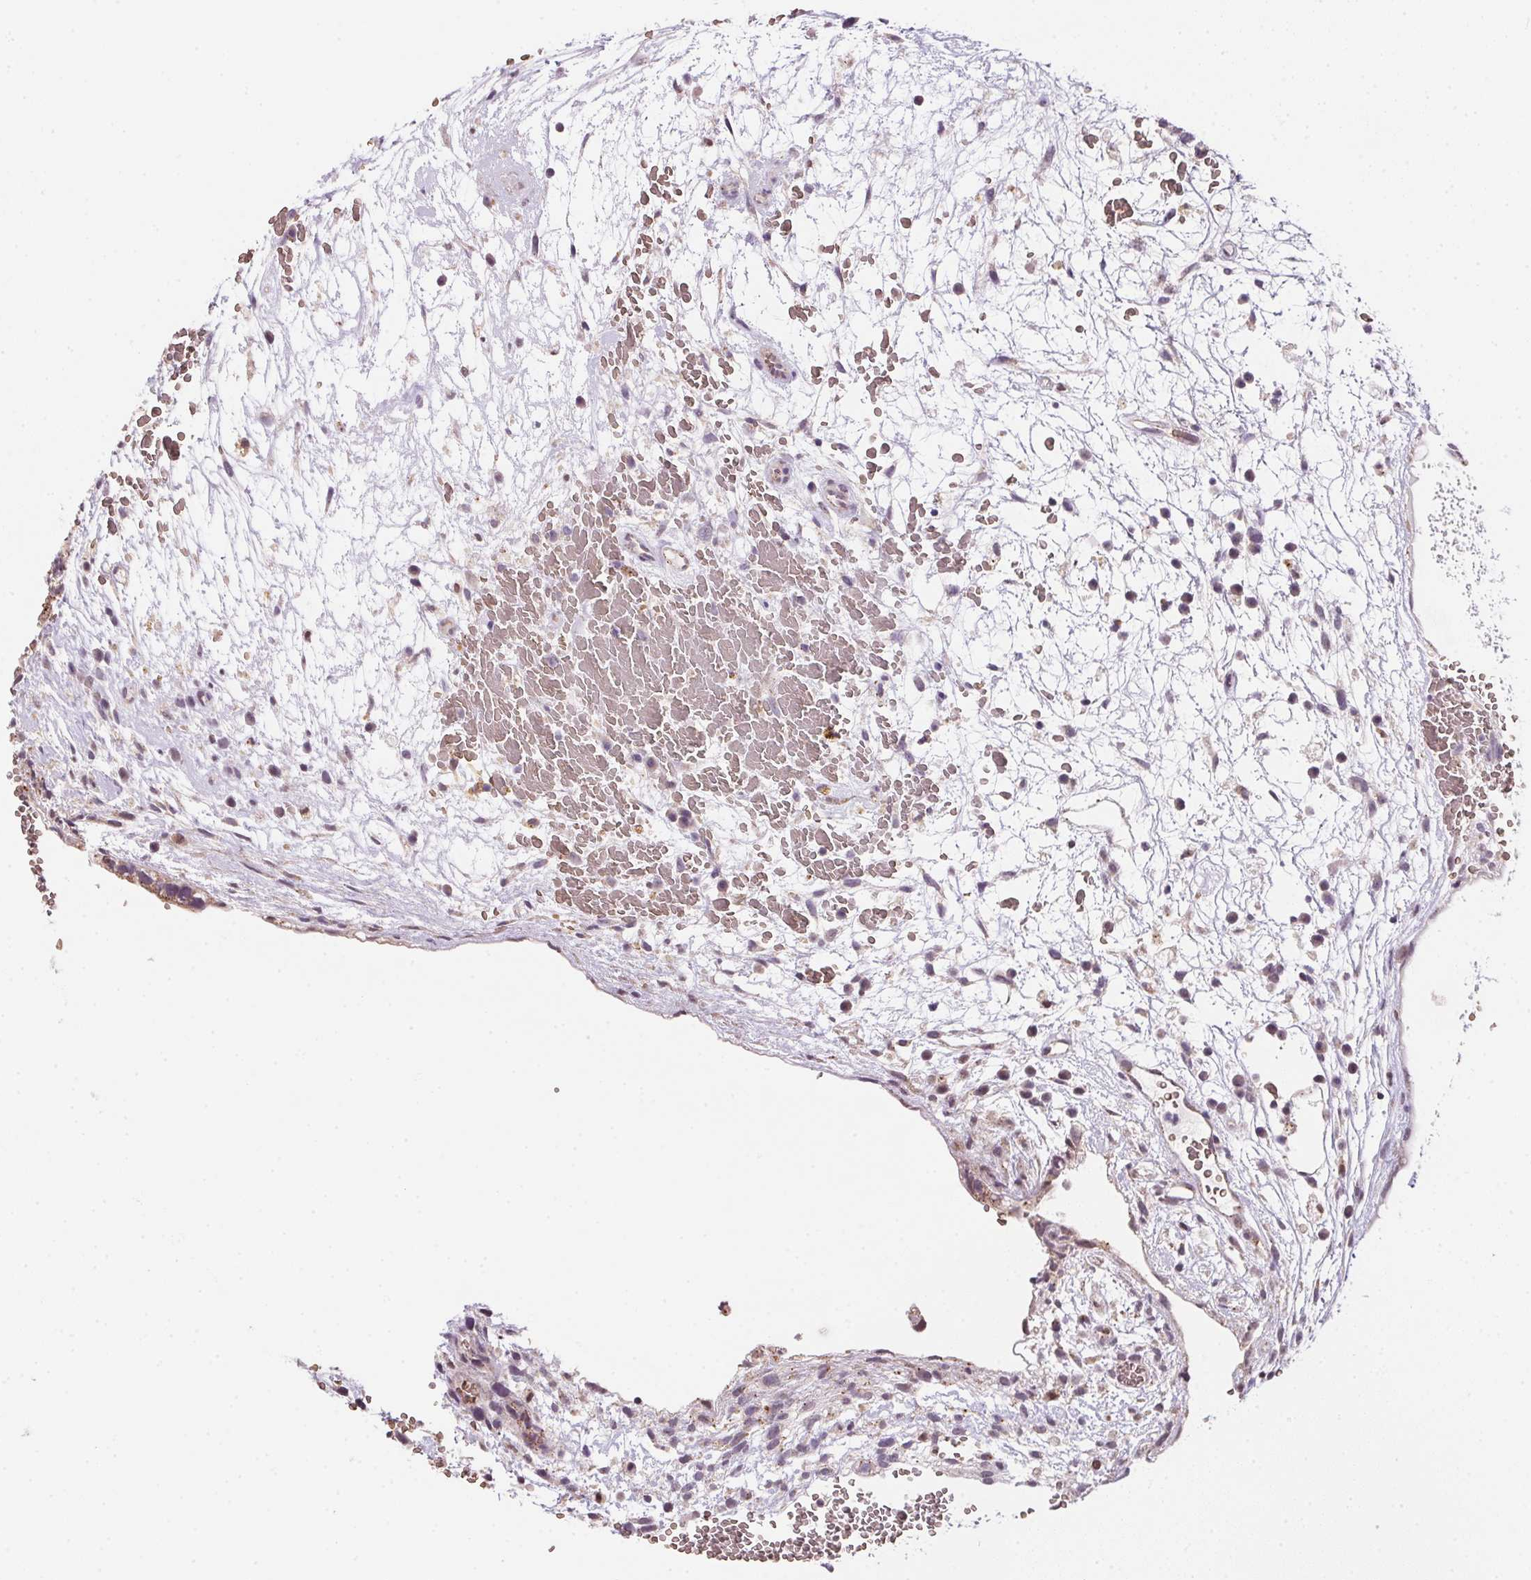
{"staining": {"intensity": "weak", "quantity": "25%-75%", "location": "cytoplasmic/membranous"}, "tissue": "testis cancer", "cell_type": "Tumor cells", "image_type": "cancer", "snomed": [{"axis": "morphology", "description": "Normal tissue, NOS"}, {"axis": "morphology", "description": "Carcinoma, Embryonal, NOS"}, {"axis": "topography", "description": "Testis"}], "caption": "High-power microscopy captured an immunohistochemistry (IHC) histopathology image of embryonal carcinoma (testis), revealing weak cytoplasmic/membranous positivity in about 25%-75% of tumor cells.", "gene": "METTL13", "patient": {"sex": "male", "age": 32}}